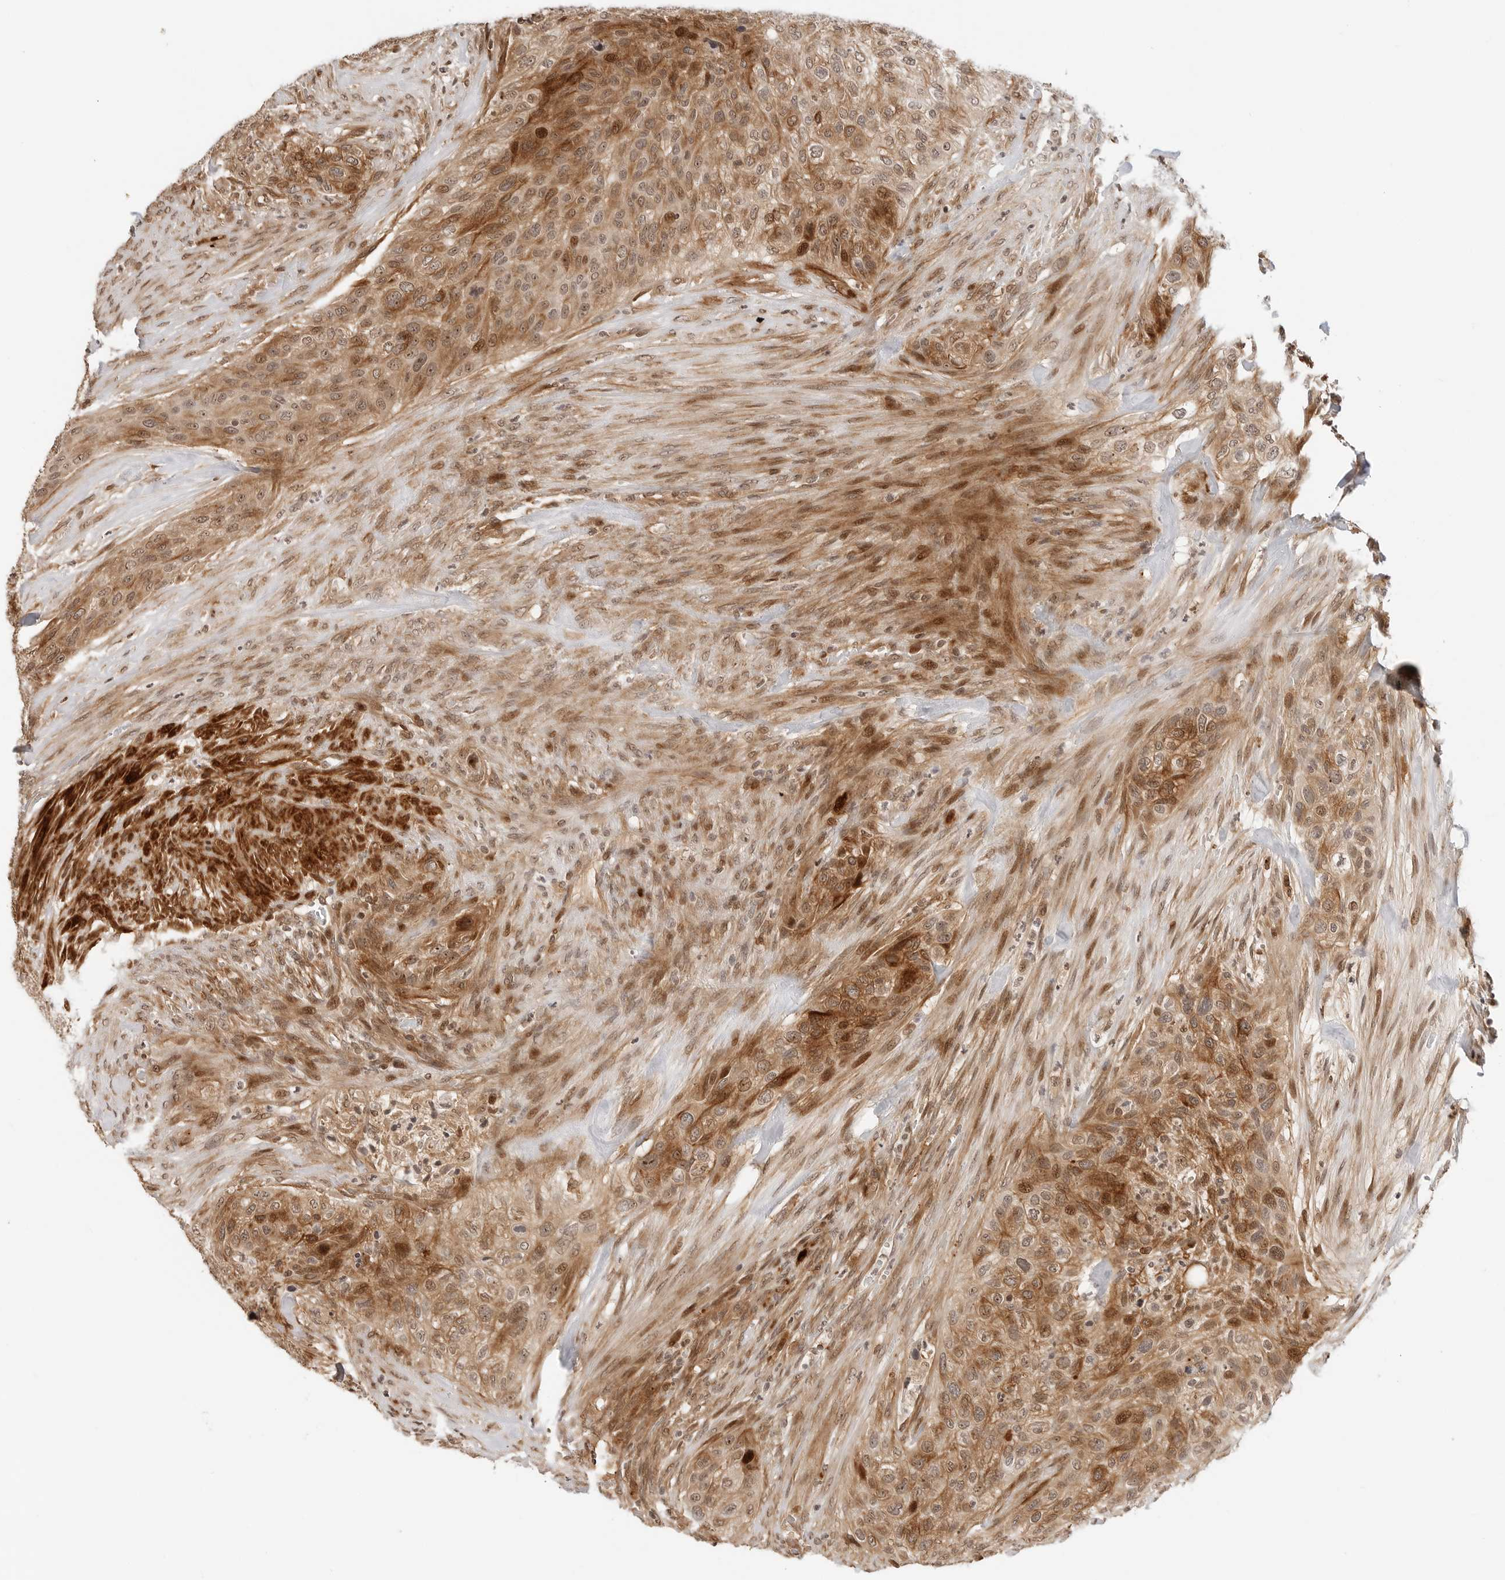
{"staining": {"intensity": "moderate", "quantity": ">75%", "location": "cytoplasmic/membranous,nuclear"}, "tissue": "urothelial cancer", "cell_type": "Tumor cells", "image_type": "cancer", "snomed": [{"axis": "morphology", "description": "Urothelial carcinoma, High grade"}, {"axis": "topography", "description": "Urinary bladder"}], "caption": "Immunohistochemical staining of human urothelial cancer reveals moderate cytoplasmic/membranous and nuclear protein positivity in approximately >75% of tumor cells. (Brightfield microscopy of DAB IHC at high magnification).", "gene": "GEM", "patient": {"sex": "male", "age": 35}}